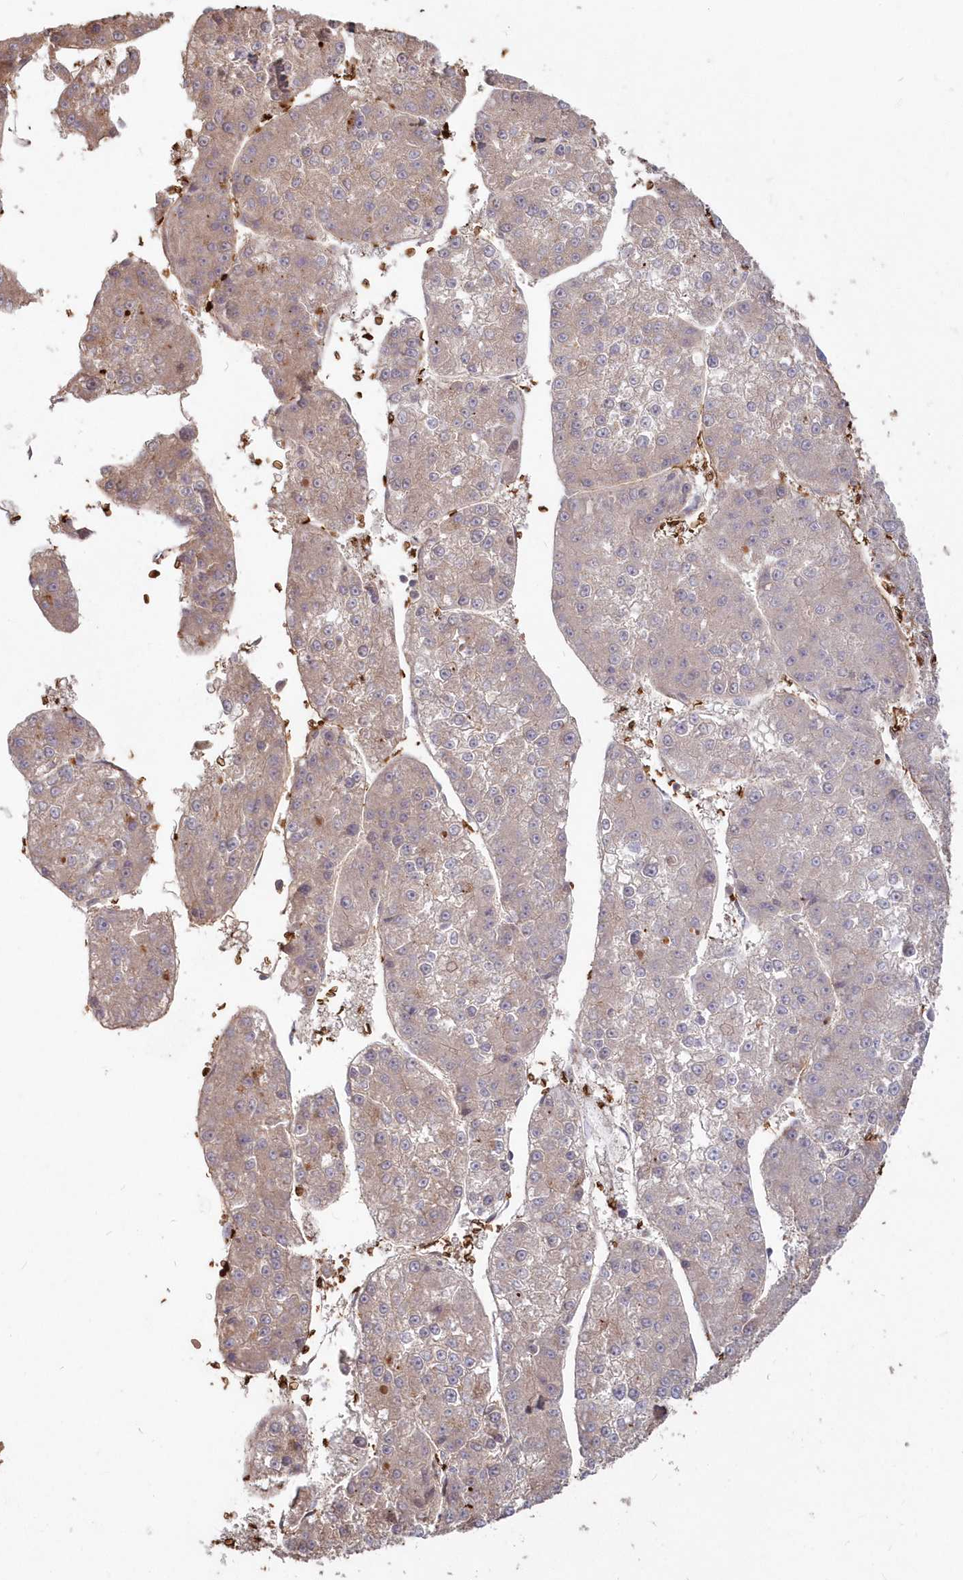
{"staining": {"intensity": "weak", "quantity": "<25%", "location": "cytoplasmic/membranous"}, "tissue": "liver cancer", "cell_type": "Tumor cells", "image_type": "cancer", "snomed": [{"axis": "morphology", "description": "Carcinoma, Hepatocellular, NOS"}, {"axis": "topography", "description": "Liver"}], "caption": "The immunohistochemistry photomicrograph has no significant expression in tumor cells of liver hepatocellular carcinoma tissue.", "gene": "SERINC1", "patient": {"sex": "female", "age": 73}}